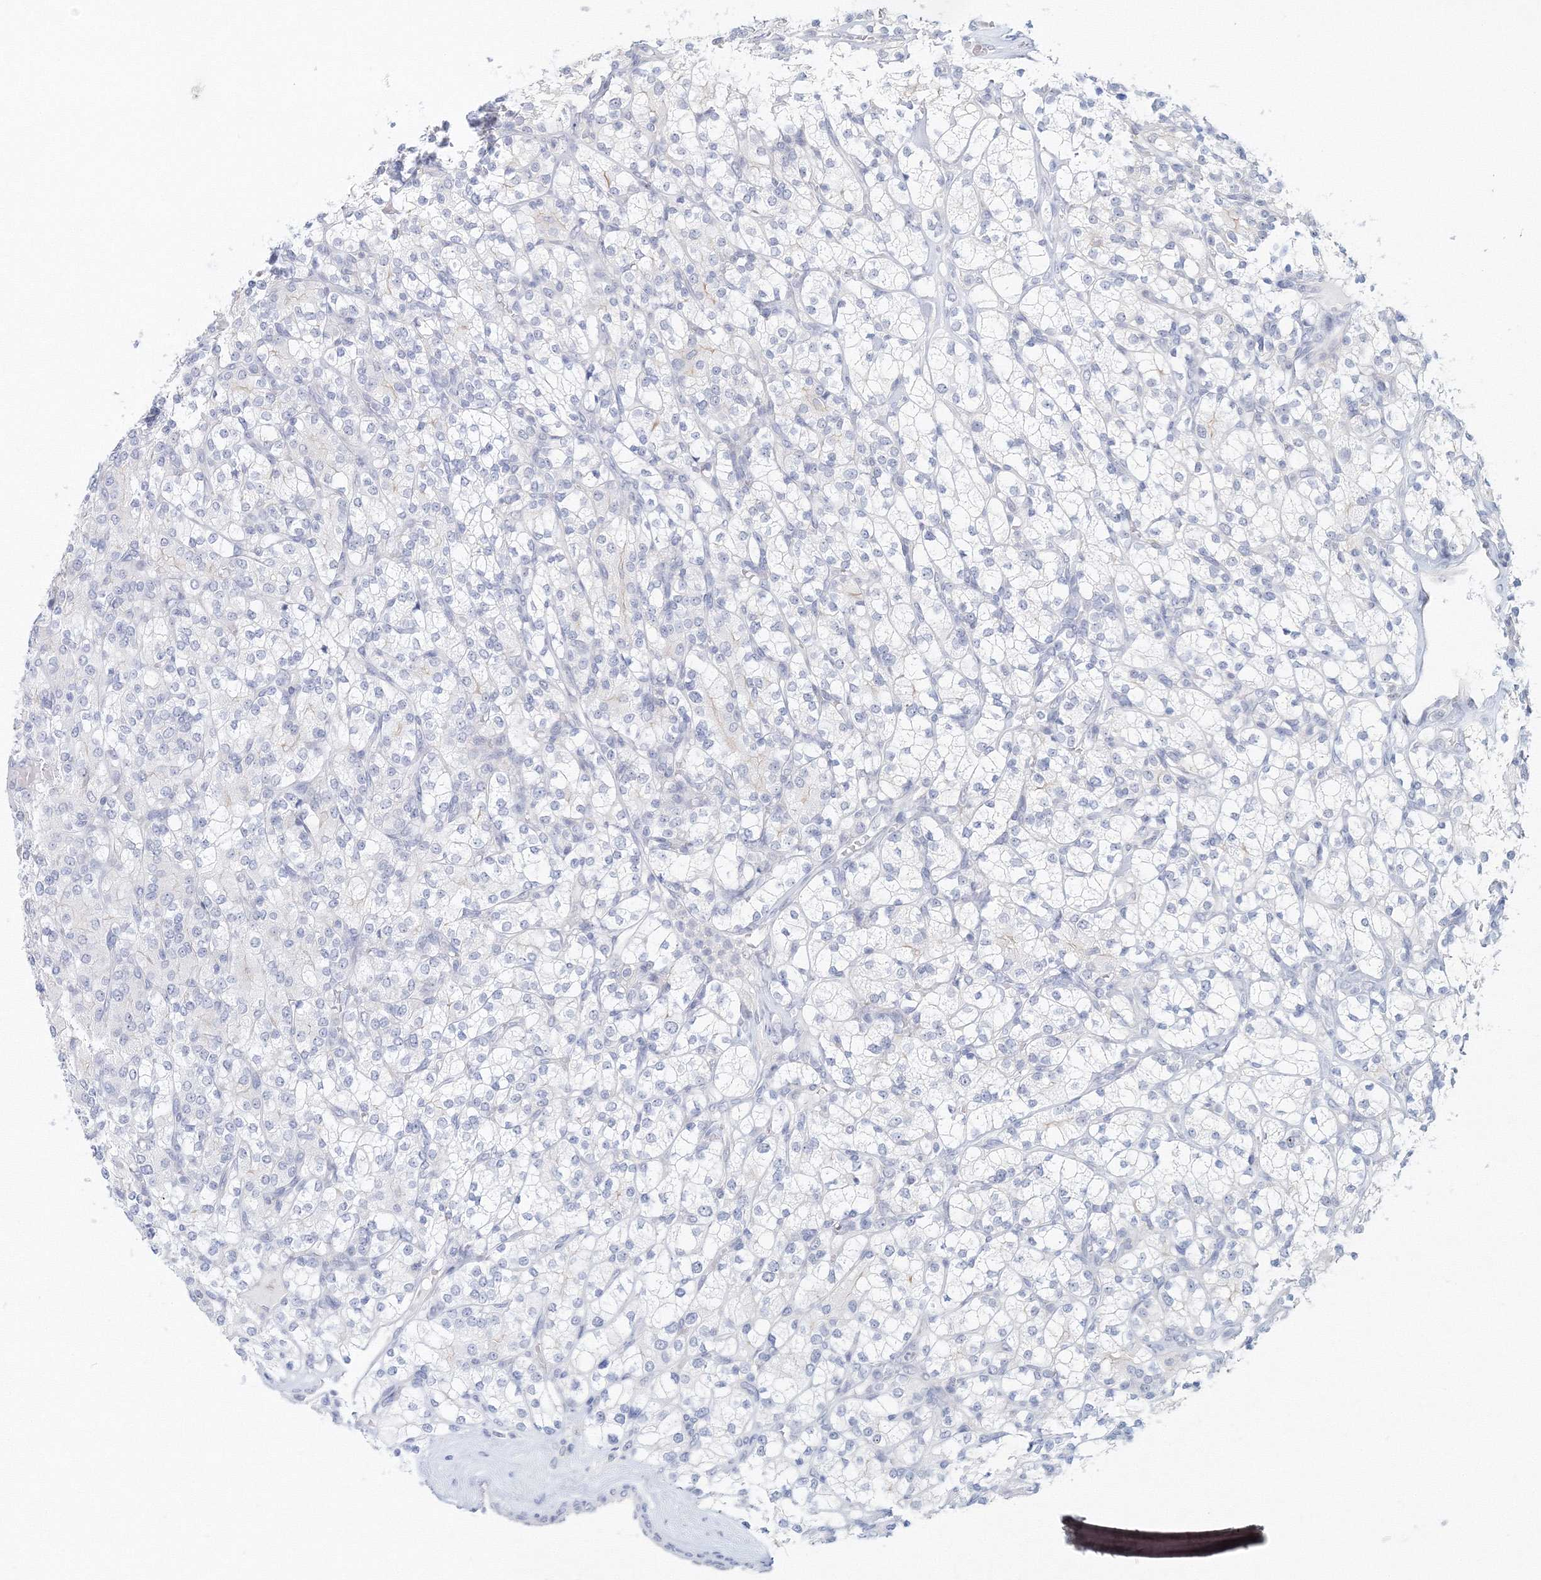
{"staining": {"intensity": "negative", "quantity": "none", "location": "none"}, "tissue": "renal cancer", "cell_type": "Tumor cells", "image_type": "cancer", "snomed": [{"axis": "morphology", "description": "Adenocarcinoma, NOS"}, {"axis": "topography", "description": "Kidney"}], "caption": "Immunohistochemical staining of renal adenocarcinoma reveals no significant staining in tumor cells. (DAB (3,3'-diaminobenzidine) IHC, high magnification).", "gene": "VSIG1", "patient": {"sex": "male", "age": 77}}